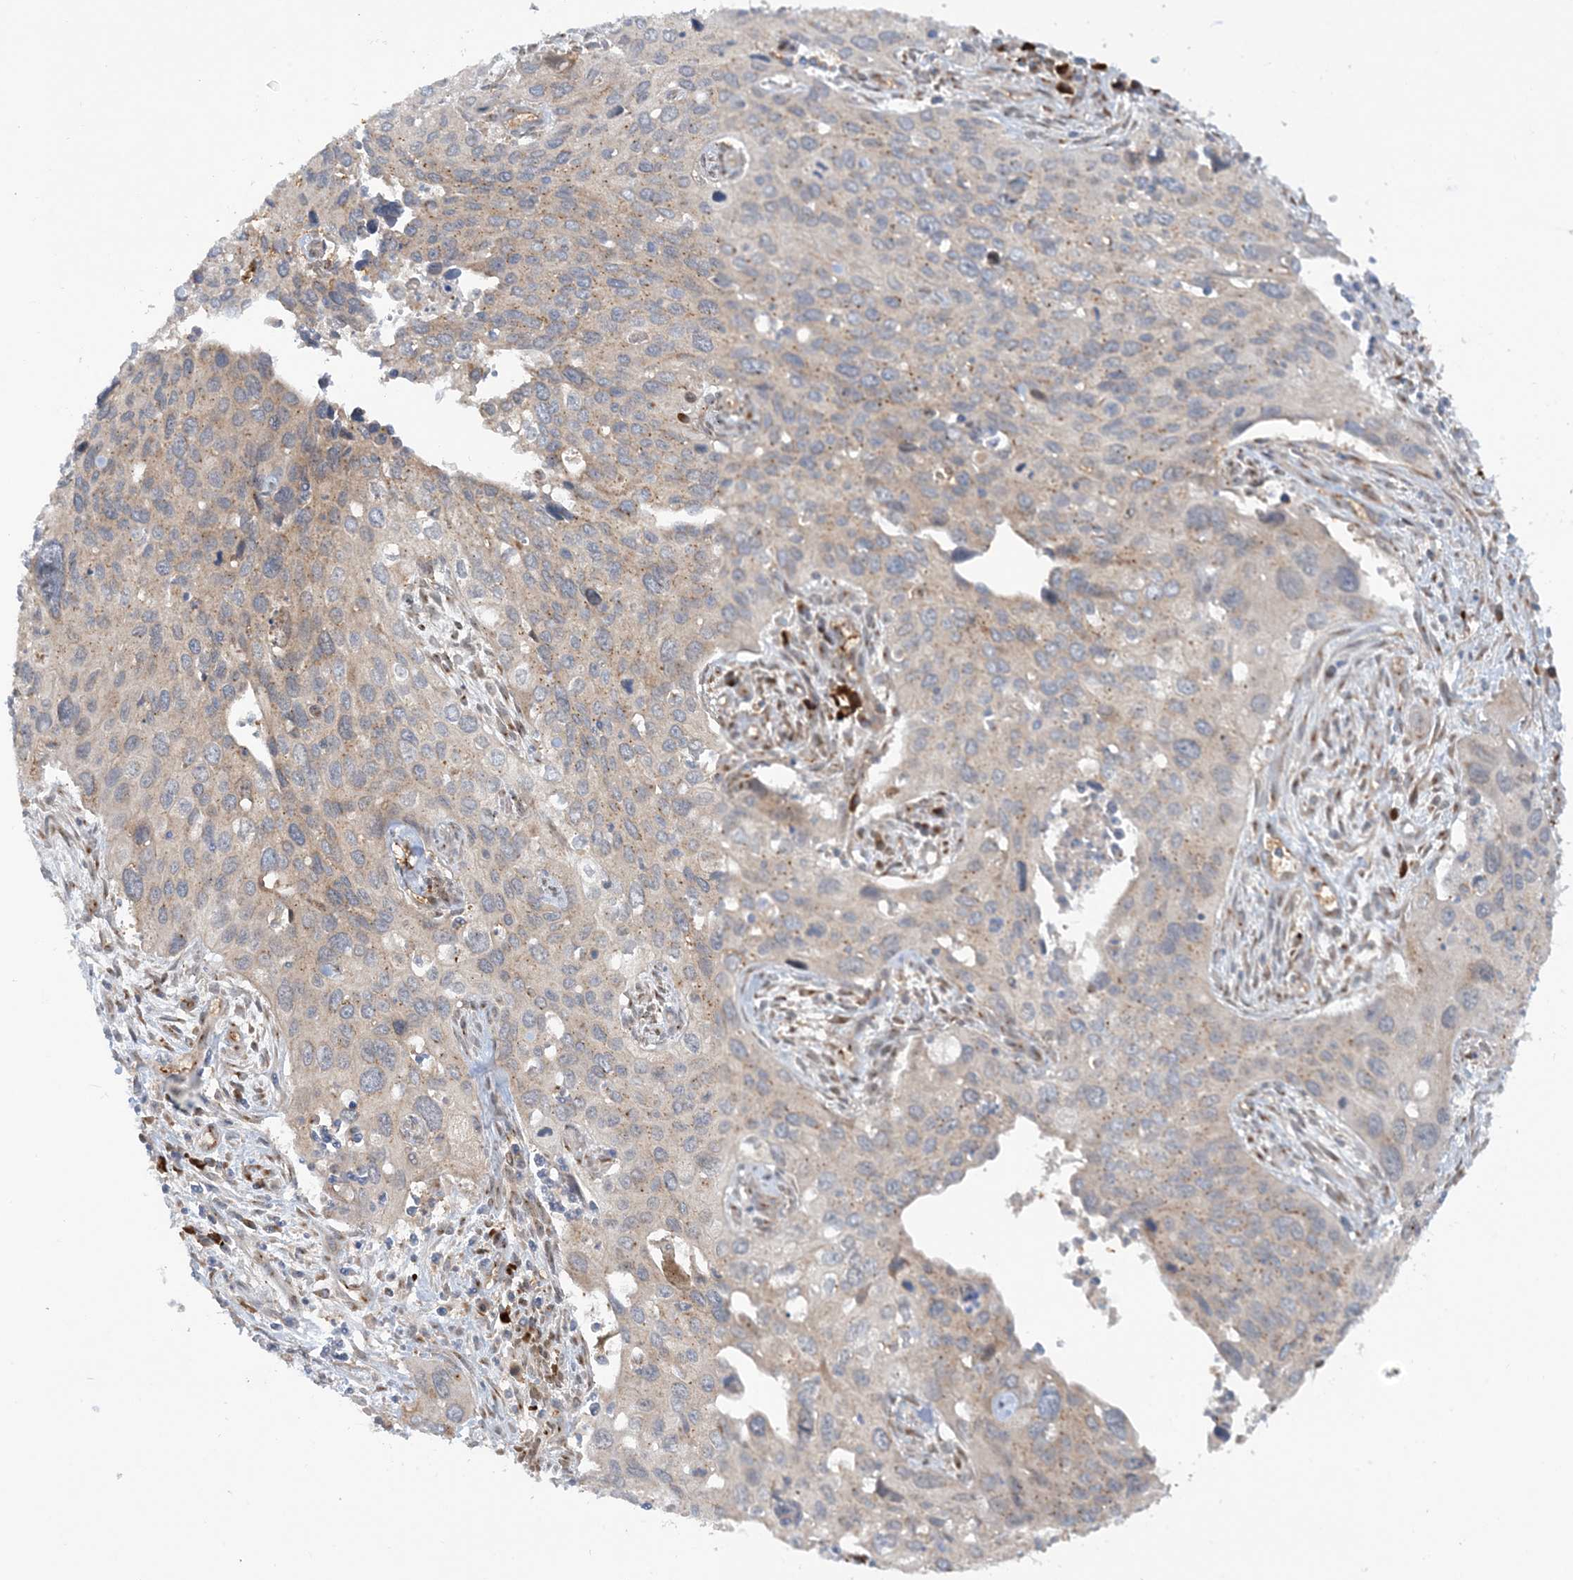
{"staining": {"intensity": "weak", "quantity": "25%-75%", "location": "cytoplasmic/membranous"}, "tissue": "cervical cancer", "cell_type": "Tumor cells", "image_type": "cancer", "snomed": [{"axis": "morphology", "description": "Squamous cell carcinoma, NOS"}, {"axis": "topography", "description": "Cervix"}], "caption": "Protein staining of squamous cell carcinoma (cervical) tissue exhibits weak cytoplasmic/membranous positivity in approximately 25%-75% of tumor cells.", "gene": "RPP40", "patient": {"sex": "female", "age": 55}}